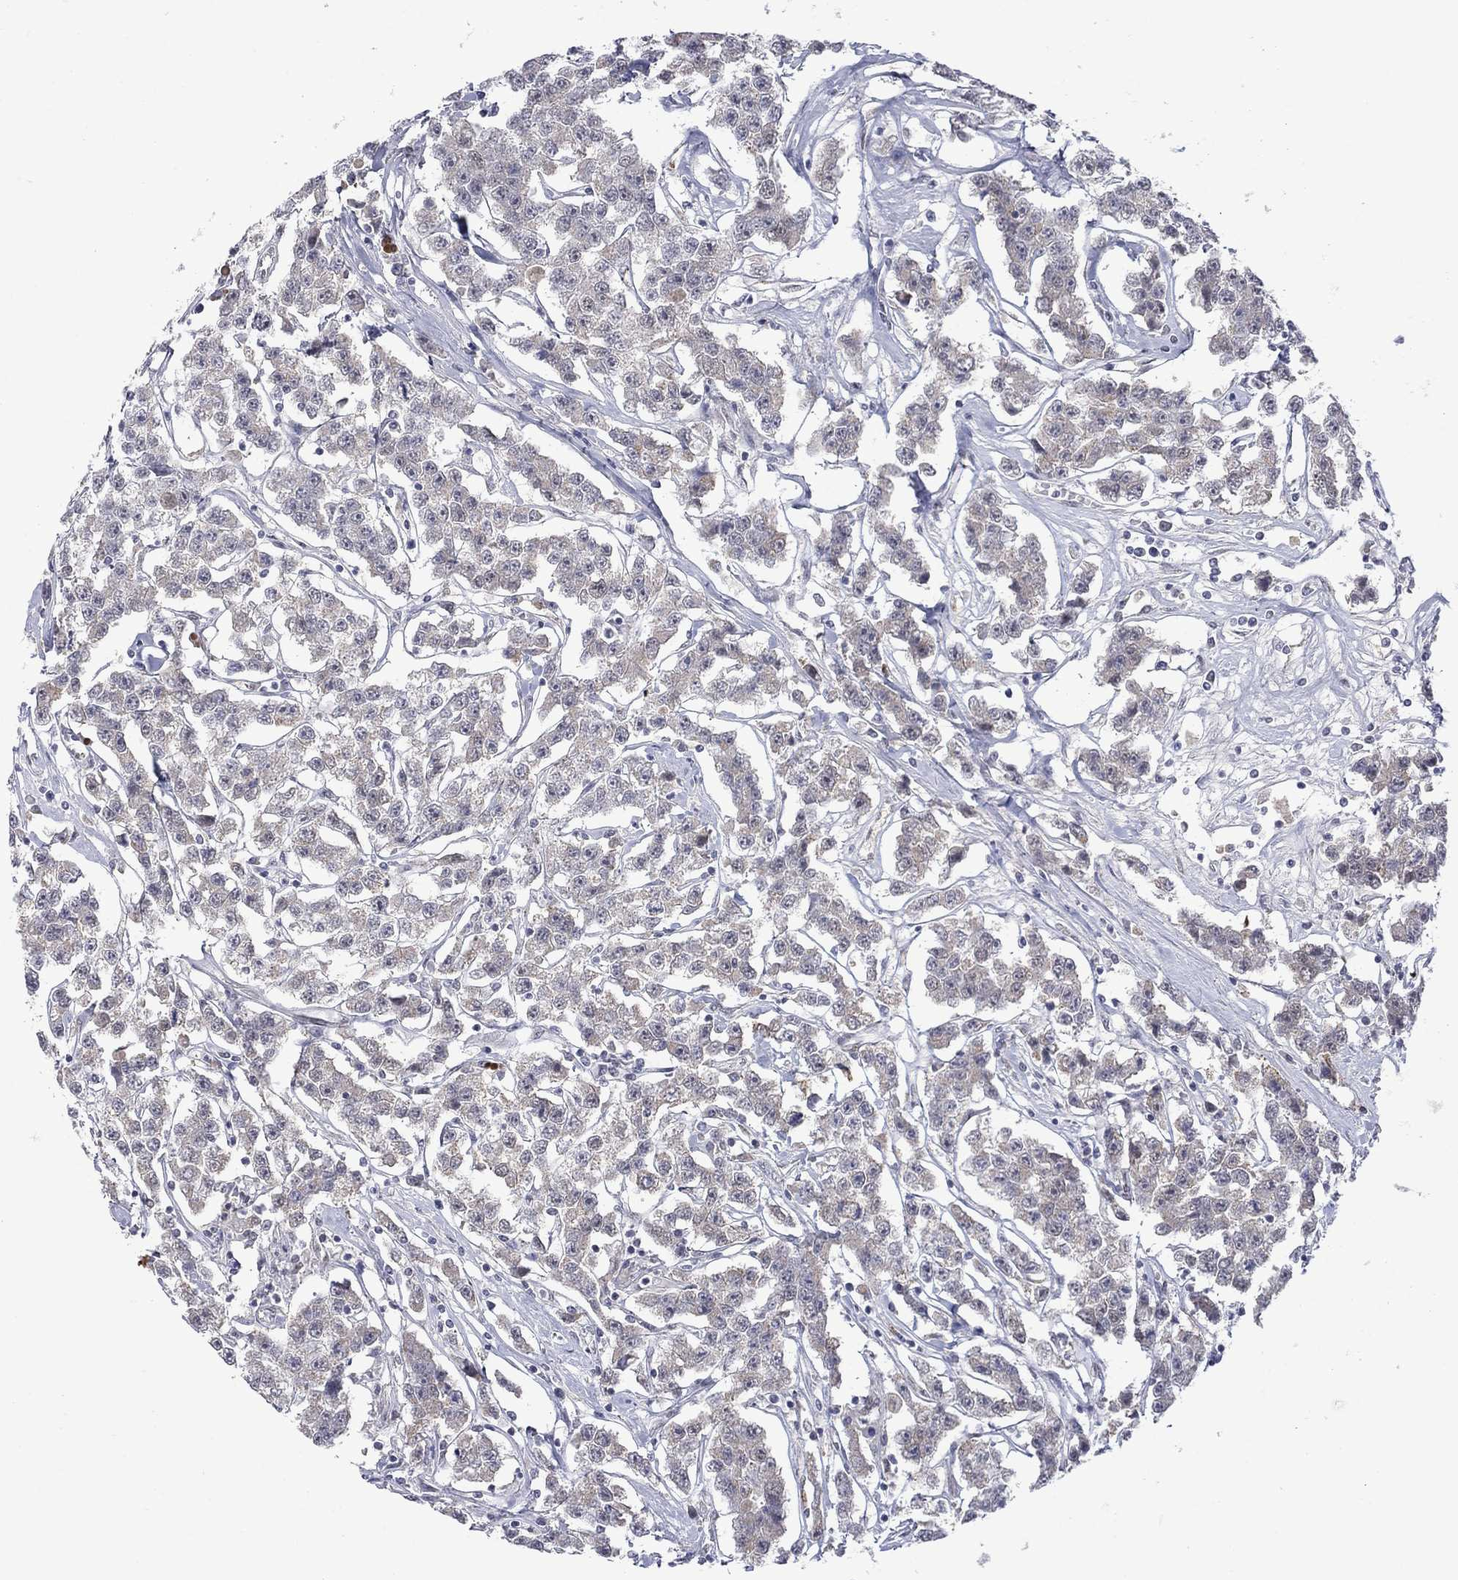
{"staining": {"intensity": "negative", "quantity": "none", "location": "none"}, "tissue": "testis cancer", "cell_type": "Tumor cells", "image_type": "cancer", "snomed": [{"axis": "morphology", "description": "Seminoma, NOS"}, {"axis": "topography", "description": "Testis"}], "caption": "DAB immunohistochemical staining of human testis seminoma displays no significant expression in tumor cells.", "gene": "KCNJ16", "patient": {"sex": "male", "age": 59}}